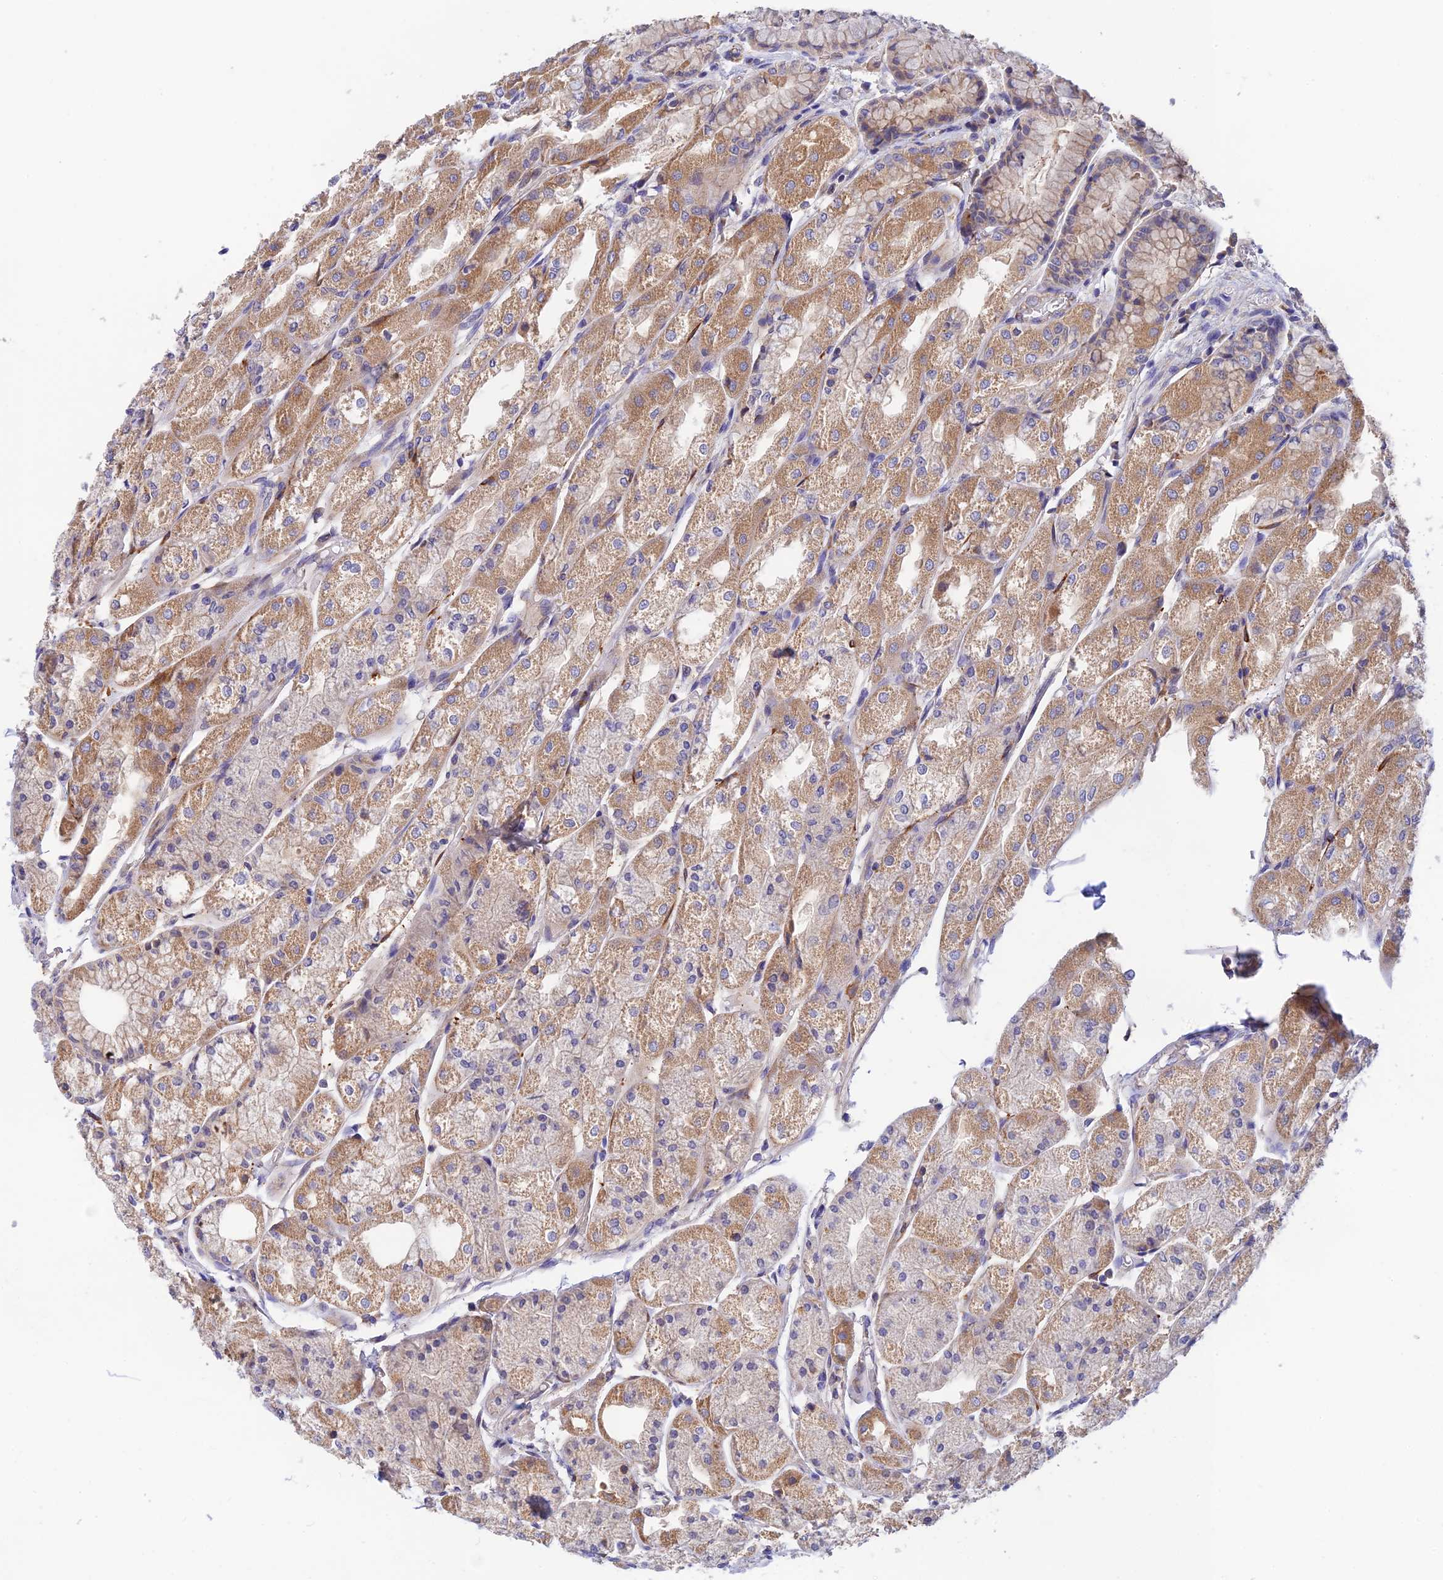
{"staining": {"intensity": "moderate", "quantity": ">75%", "location": "cytoplasmic/membranous"}, "tissue": "stomach", "cell_type": "Glandular cells", "image_type": "normal", "snomed": [{"axis": "morphology", "description": "Normal tissue, NOS"}, {"axis": "topography", "description": "Stomach, upper"}], "caption": "This histopathology image exhibits immunohistochemistry (IHC) staining of normal human stomach, with medium moderate cytoplasmic/membranous expression in about >75% of glandular cells.", "gene": "RANBP6", "patient": {"sex": "male", "age": 72}}